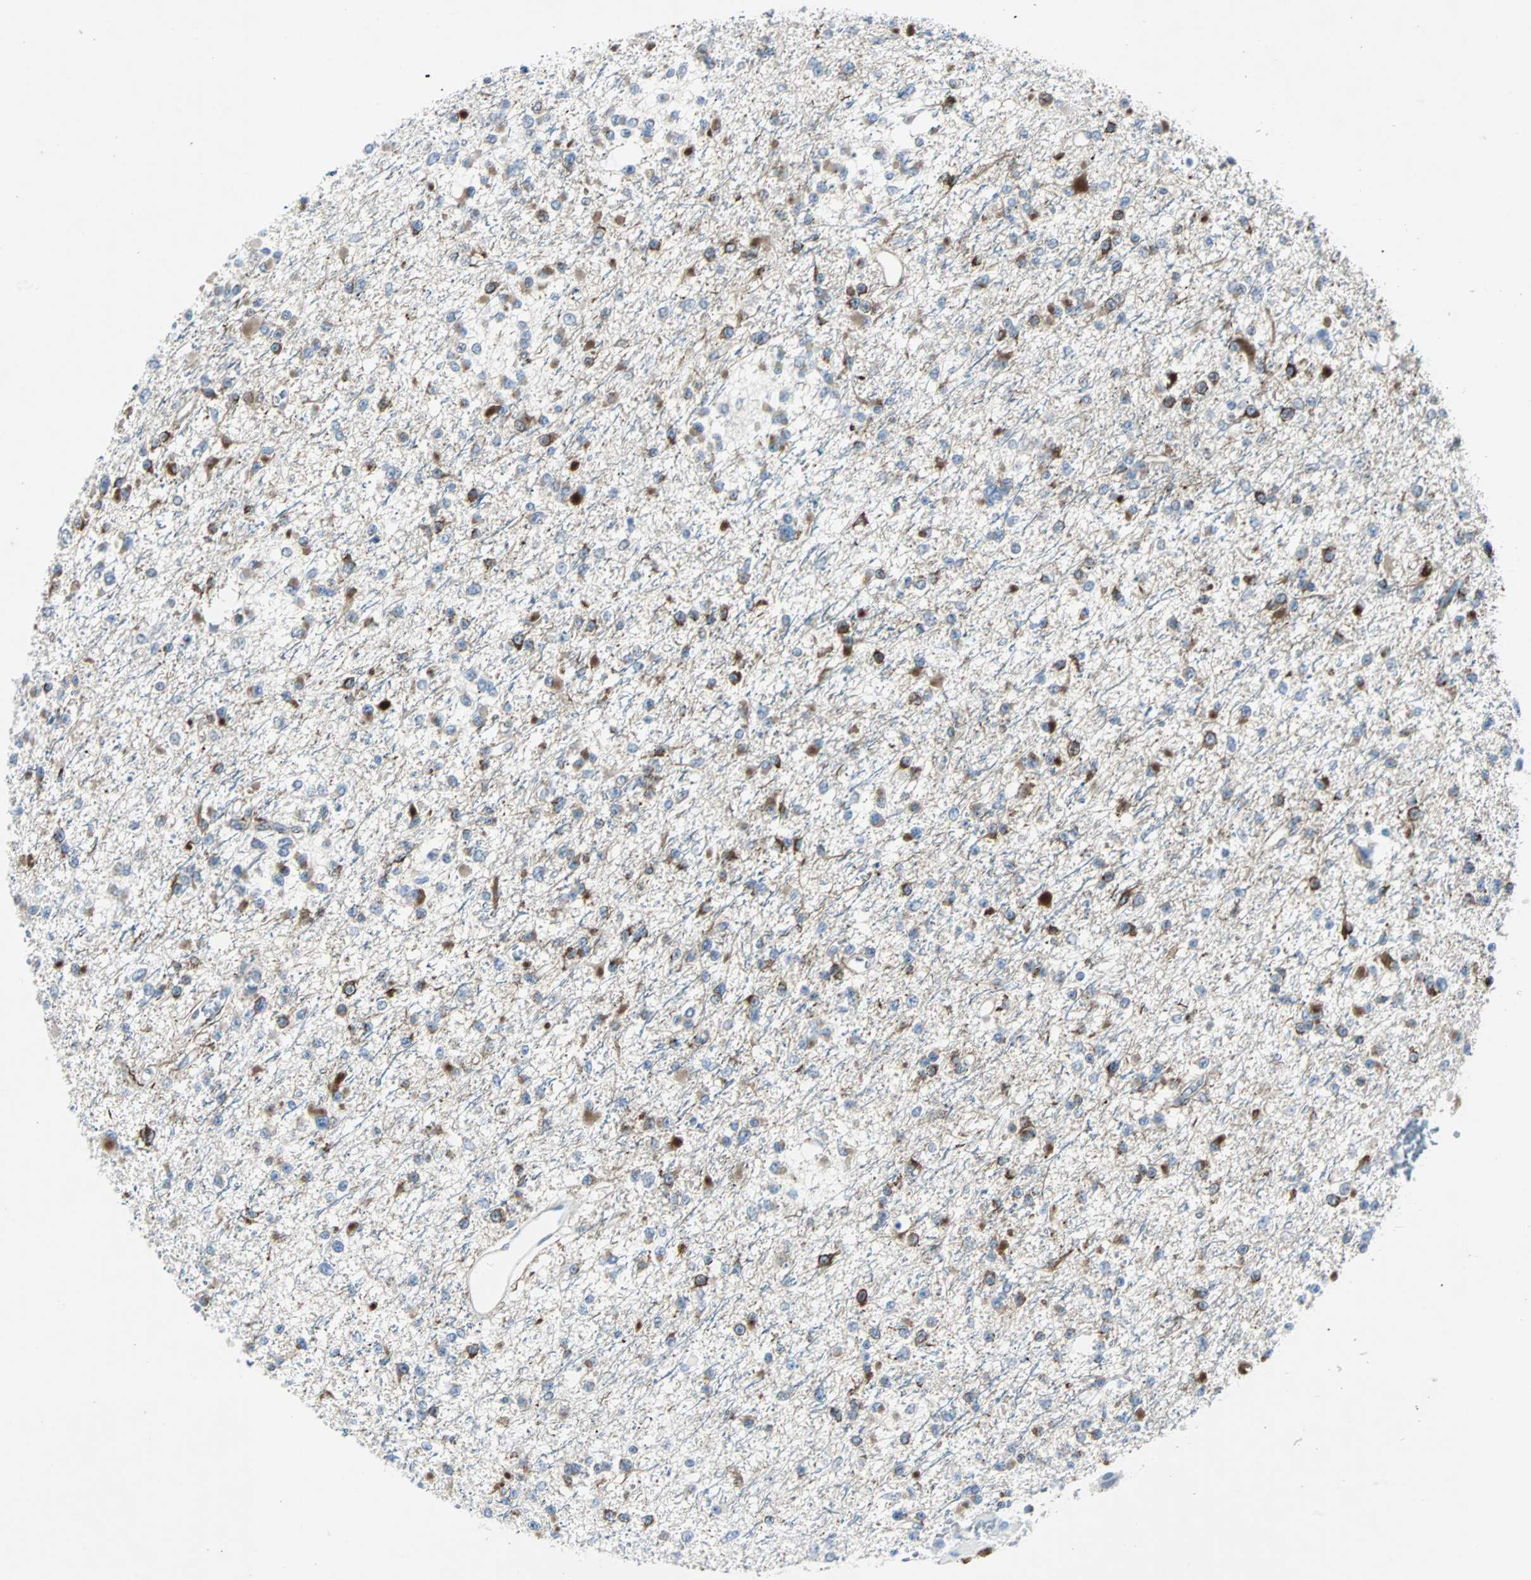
{"staining": {"intensity": "strong", "quantity": "25%-75%", "location": "cytoplasmic/membranous"}, "tissue": "glioma", "cell_type": "Tumor cells", "image_type": "cancer", "snomed": [{"axis": "morphology", "description": "Glioma, malignant, Low grade"}, {"axis": "topography", "description": "Brain"}], "caption": "This micrograph exhibits glioma stained with immunohistochemistry (IHC) to label a protein in brown. The cytoplasmic/membranous of tumor cells show strong positivity for the protein. Nuclei are counter-stained blue.", "gene": "BBC3", "patient": {"sex": "female", "age": 22}}